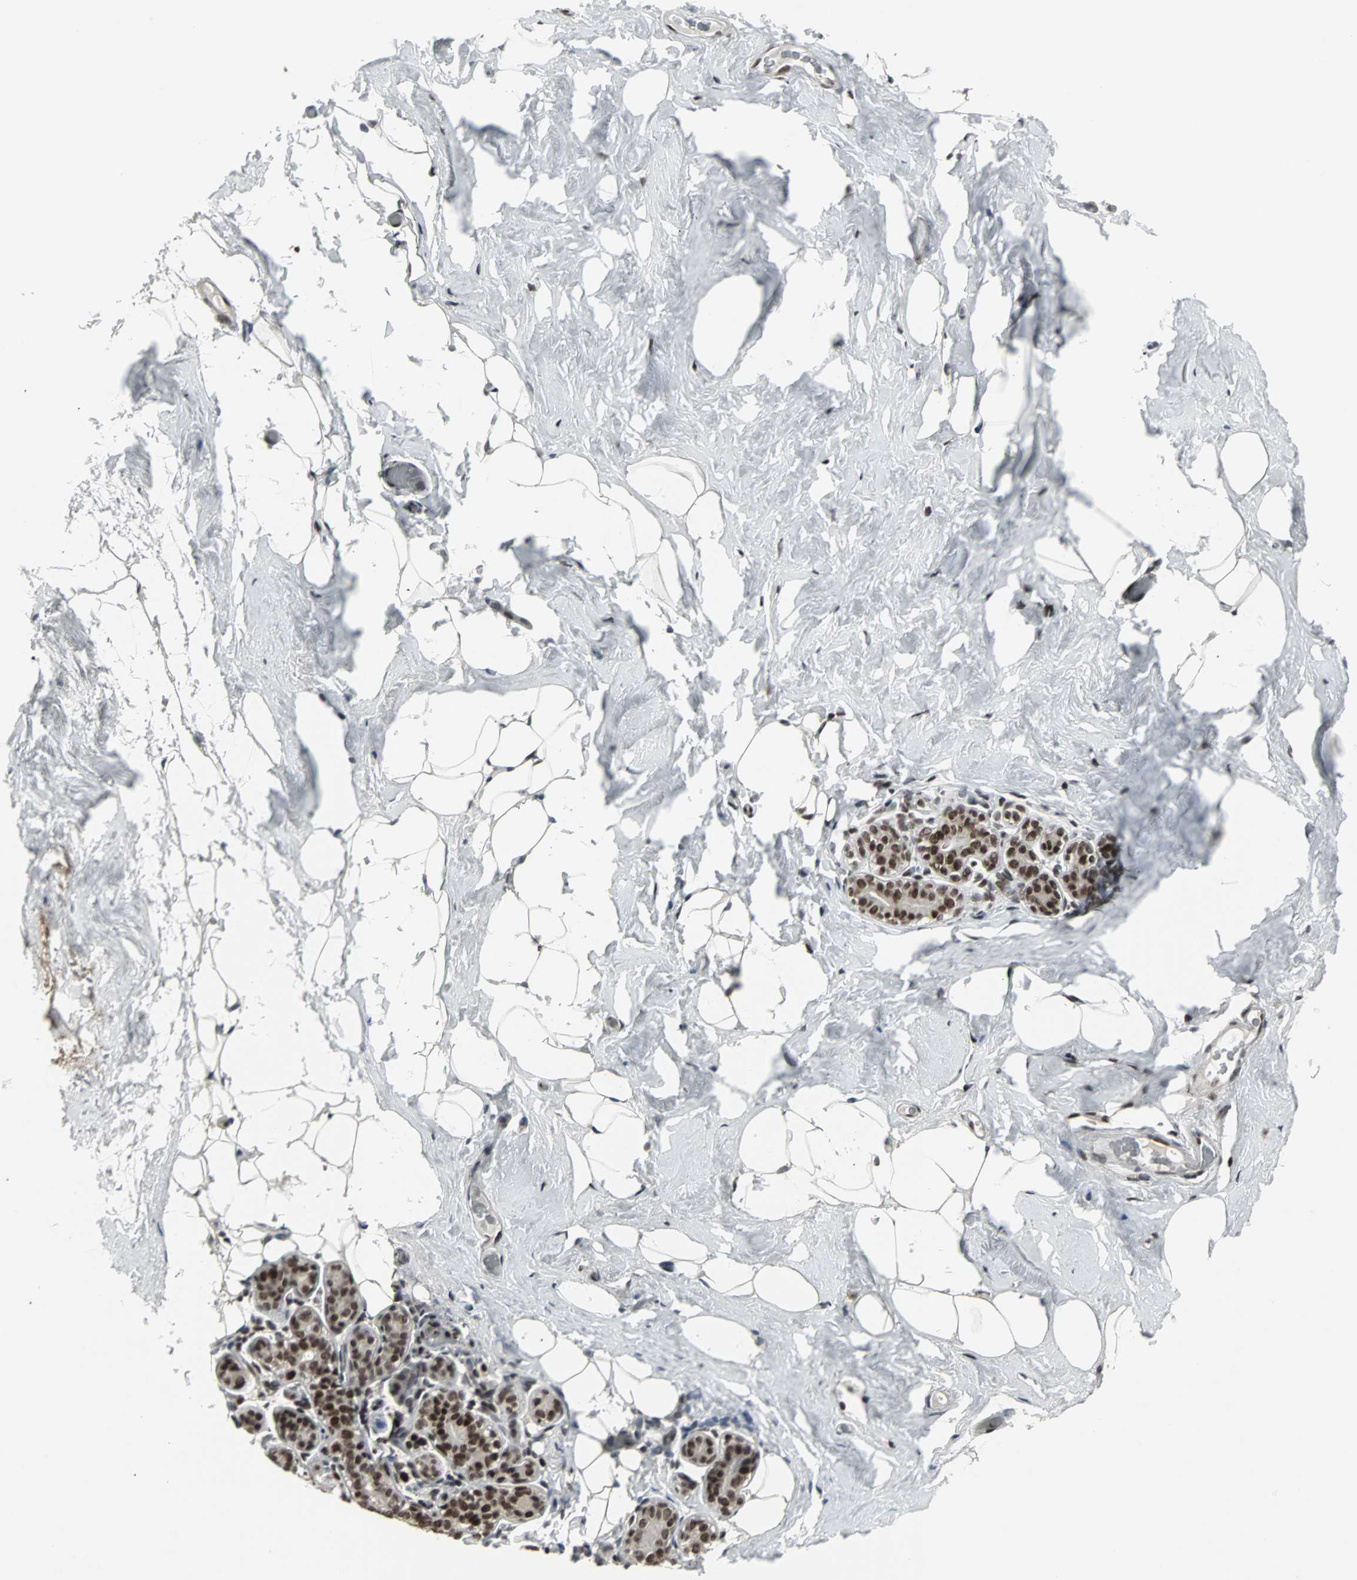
{"staining": {"intensity": "moderate", "quantity": ">75%", "location": "nuclear"}, "tissue": "breast", "cell_type": "Adipocytes", "image_type": "normal", "snomed": [{"axis": "morphology", "description": "Normal tissue, NOS"}, {"axis": "topography", "description": "Breast"}, {"axis": "topography", "description": "Soft tissue"}], "caption": "Protein staining shows moderate nuclear staining in approximately >75% of adipocytes in benign breast.", "gene": "PNKP", "patient": {"sex": "female", "age": 75}}